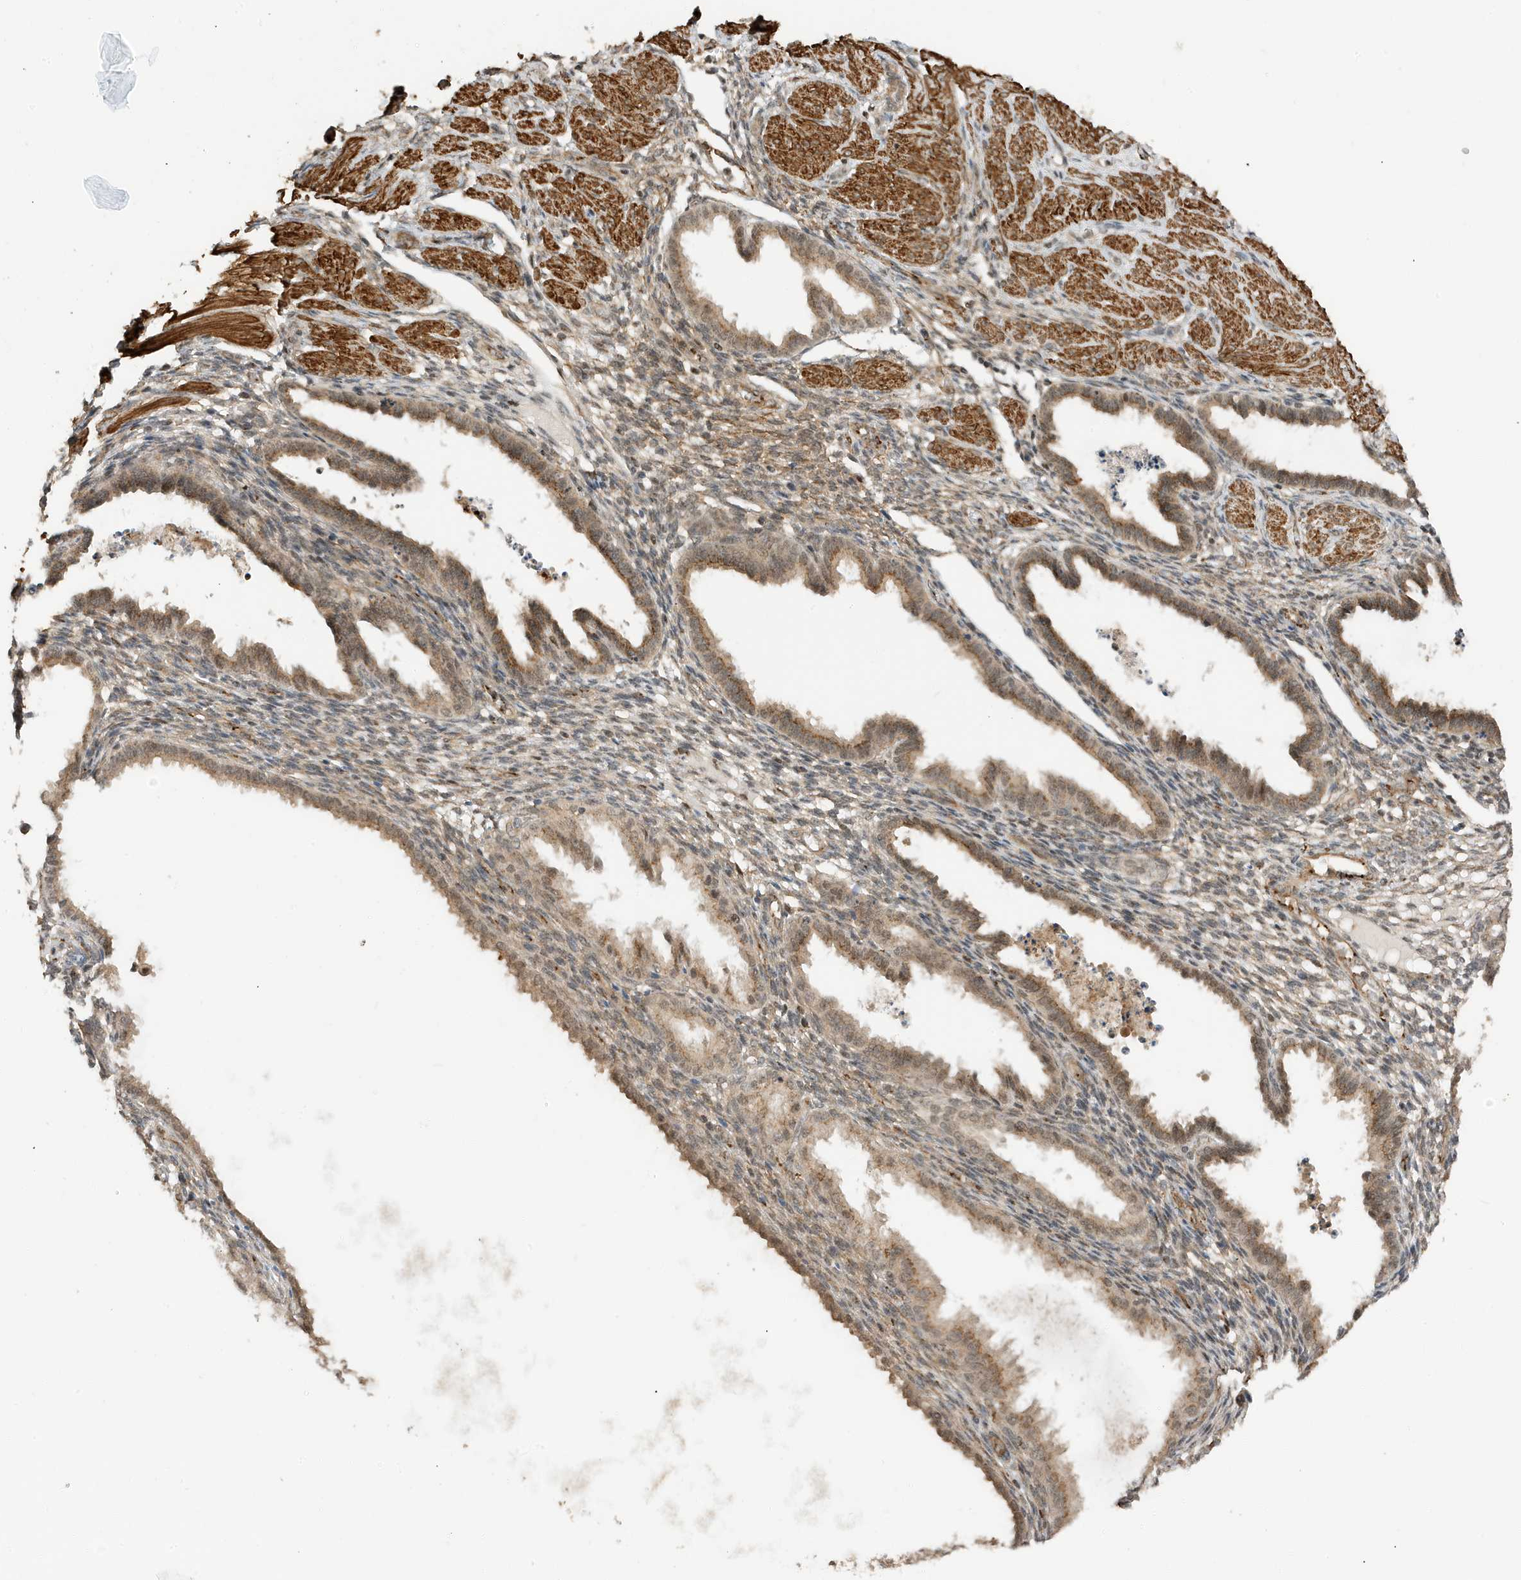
{"staining": {"intensity": "weak", "quantity": "<25%", "location": "nuclear"}, "tissue": "endometrium", "cell_type": "Cells in endometrial stroma", "image_type": "normal", "snomed": [{"axis": "morphology", "description": "Normal tissue, NOS"}, {"axis": "topography", "description": "Endometrium"}], "caption": "Immunohistochemistry micrograph of normal human endometrium stained for a protein (brown), which displays no positivity in cells in endometrial stroma.", "gene": "MAST3", "patient": {"sex": "female", "age": 33}}